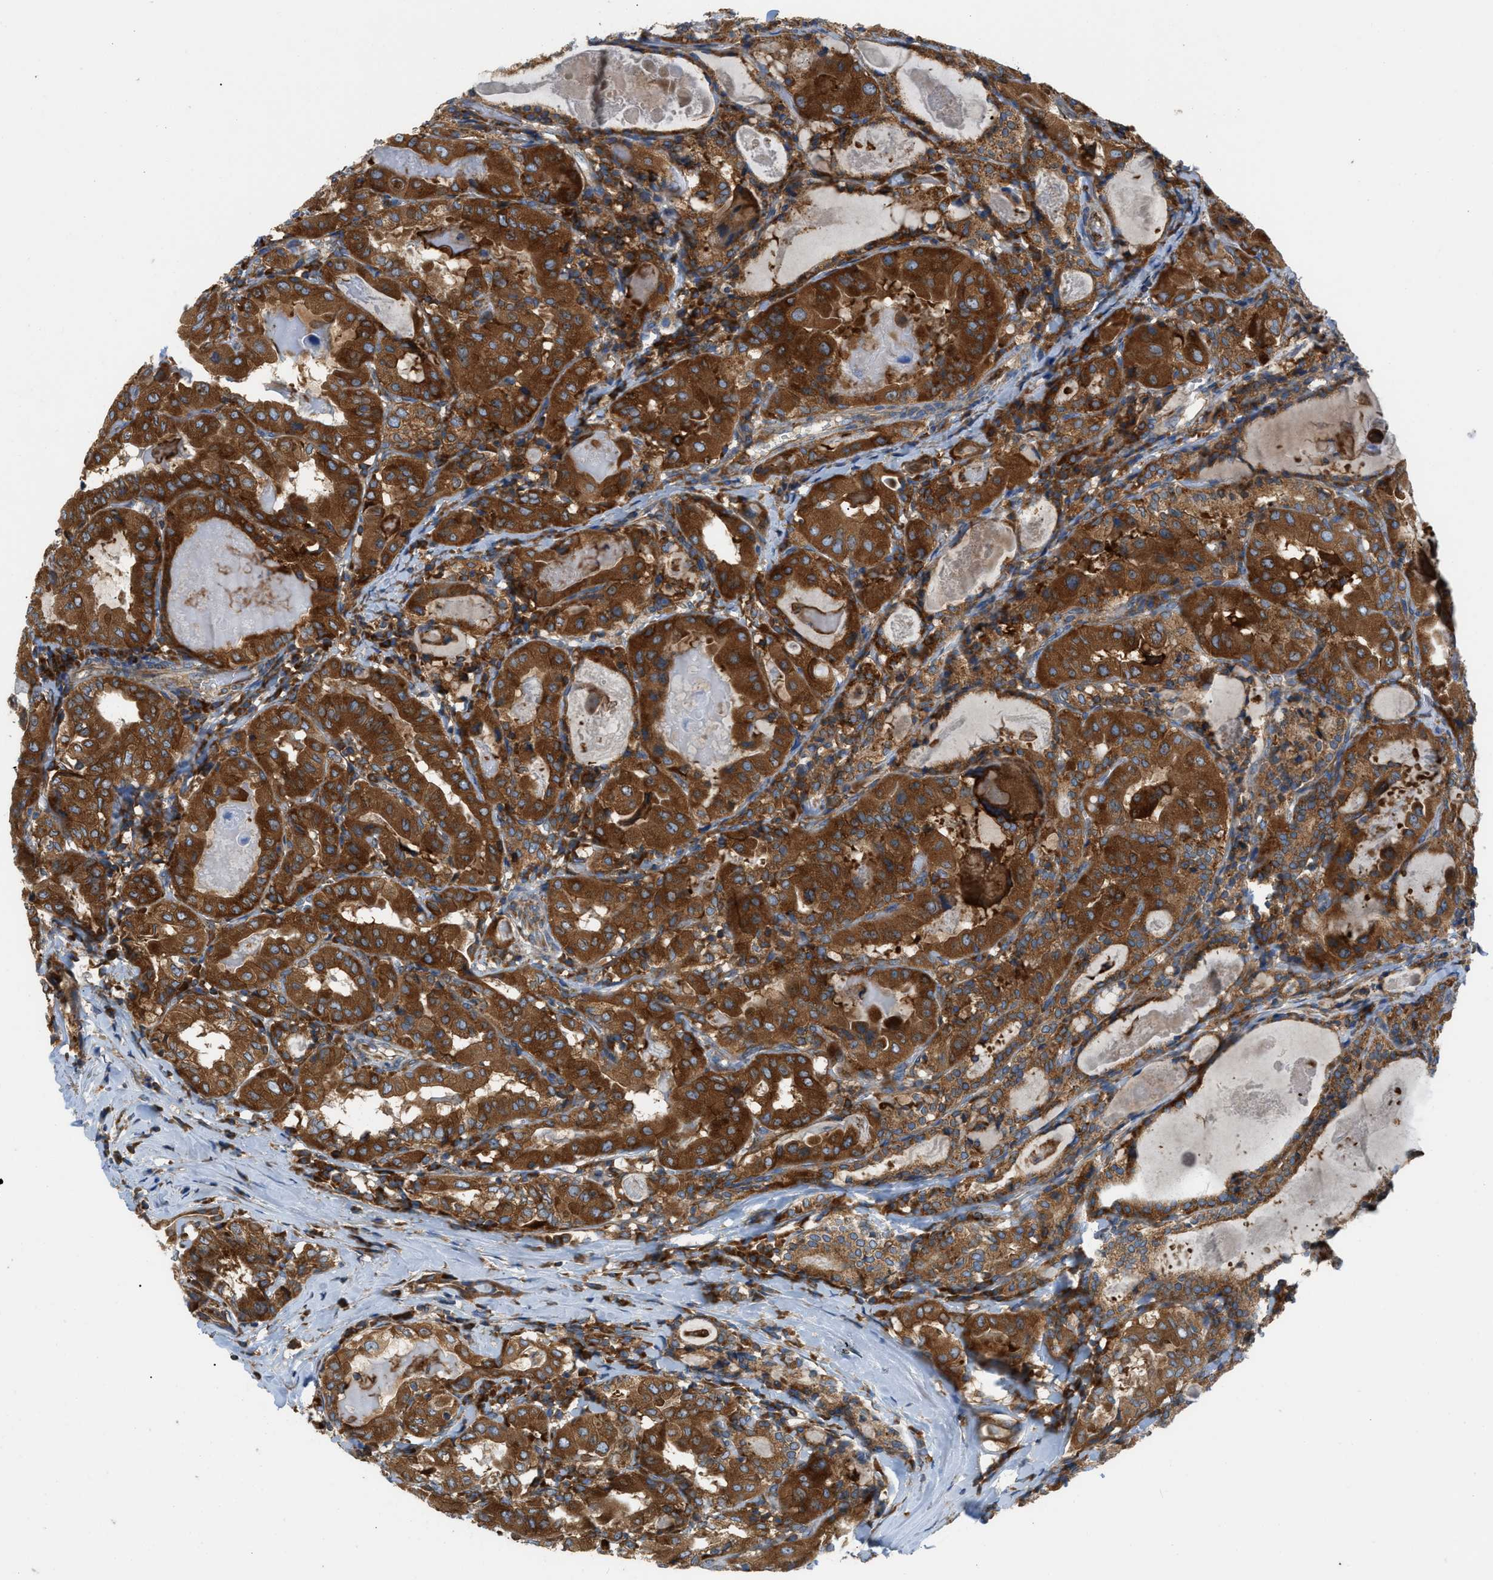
{"staining": {"intensity": "strong", "quantity": ">75%", "location": "cytoplasmic/membranous"}, "tissue": "thyroid cancer", "cell_type": "Tumor cells", "image_type": "cancer", "snomed": [{"axis": "morphology", "description": "Papillary adenocarcinoma, NOS"}, {"axis": "topography", "description": "Thyroid gland"}], "caption": "Immunohistochemical staining of papillary adenocarcinoma (thyroid) exhibits strong cytoplasmic/membranous protein positivity in about >75% of tumor cells.", "gene": "GPAT4", "patient": {"sex": "female", "age": 42}}